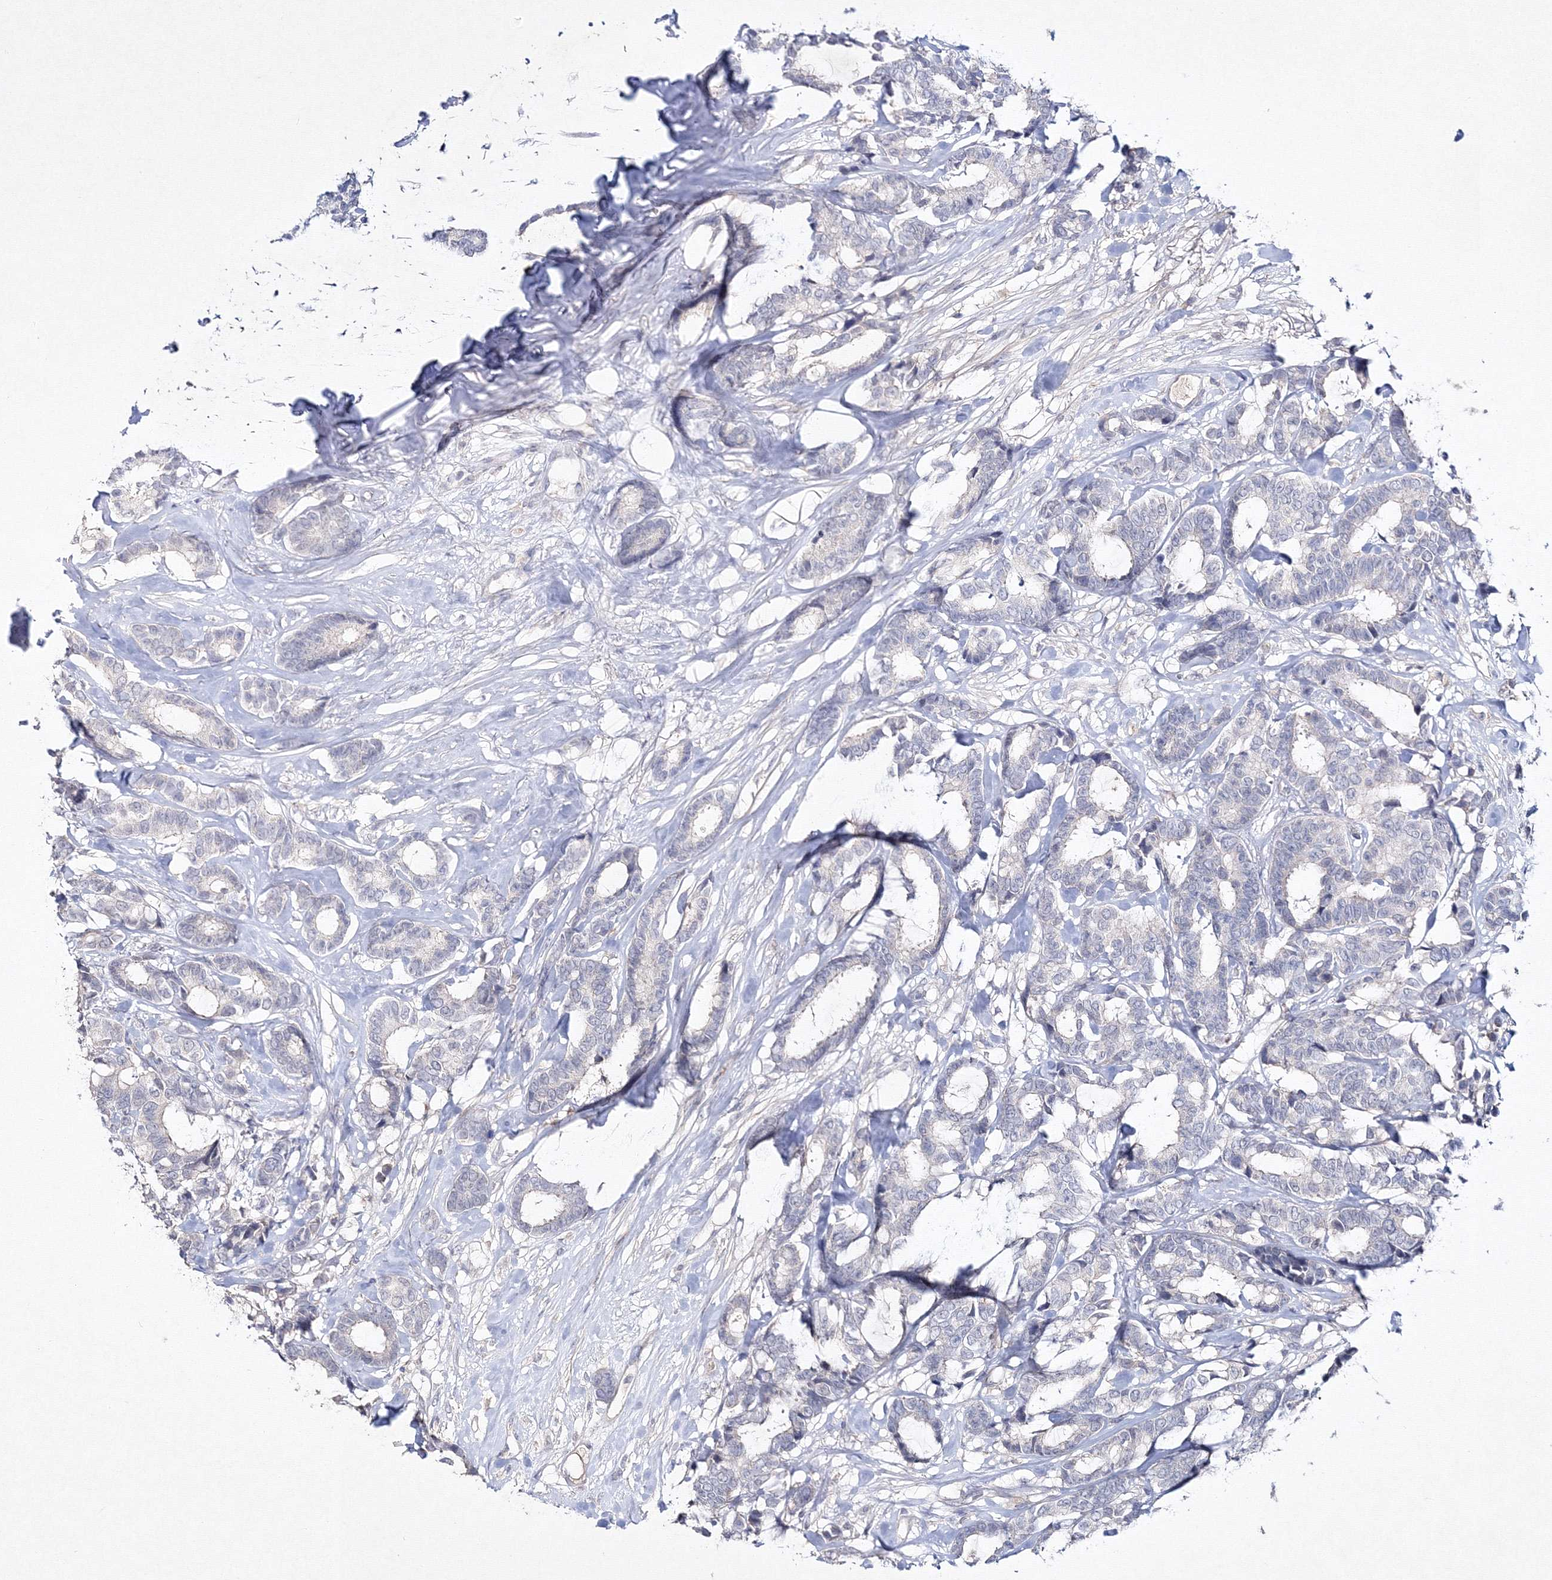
{"staining": {"intensity": "negative", "quantity": "none", "location": "none"}, "tissue": "breast cancer", "cell_type": "Tumor cells", "image_type": "cancer", "snomed": [{"axis": "morphology", "description": "Duct carcinoma"}, {"axis": "topography", "description": "Breast"}], "caption": "An image of intraductal carcinoma (breast) stained for a protein demonstrates no brown staining in tumor cells.", "gene": "NEU4", "patient": {"sex": "female", "age": 87}}